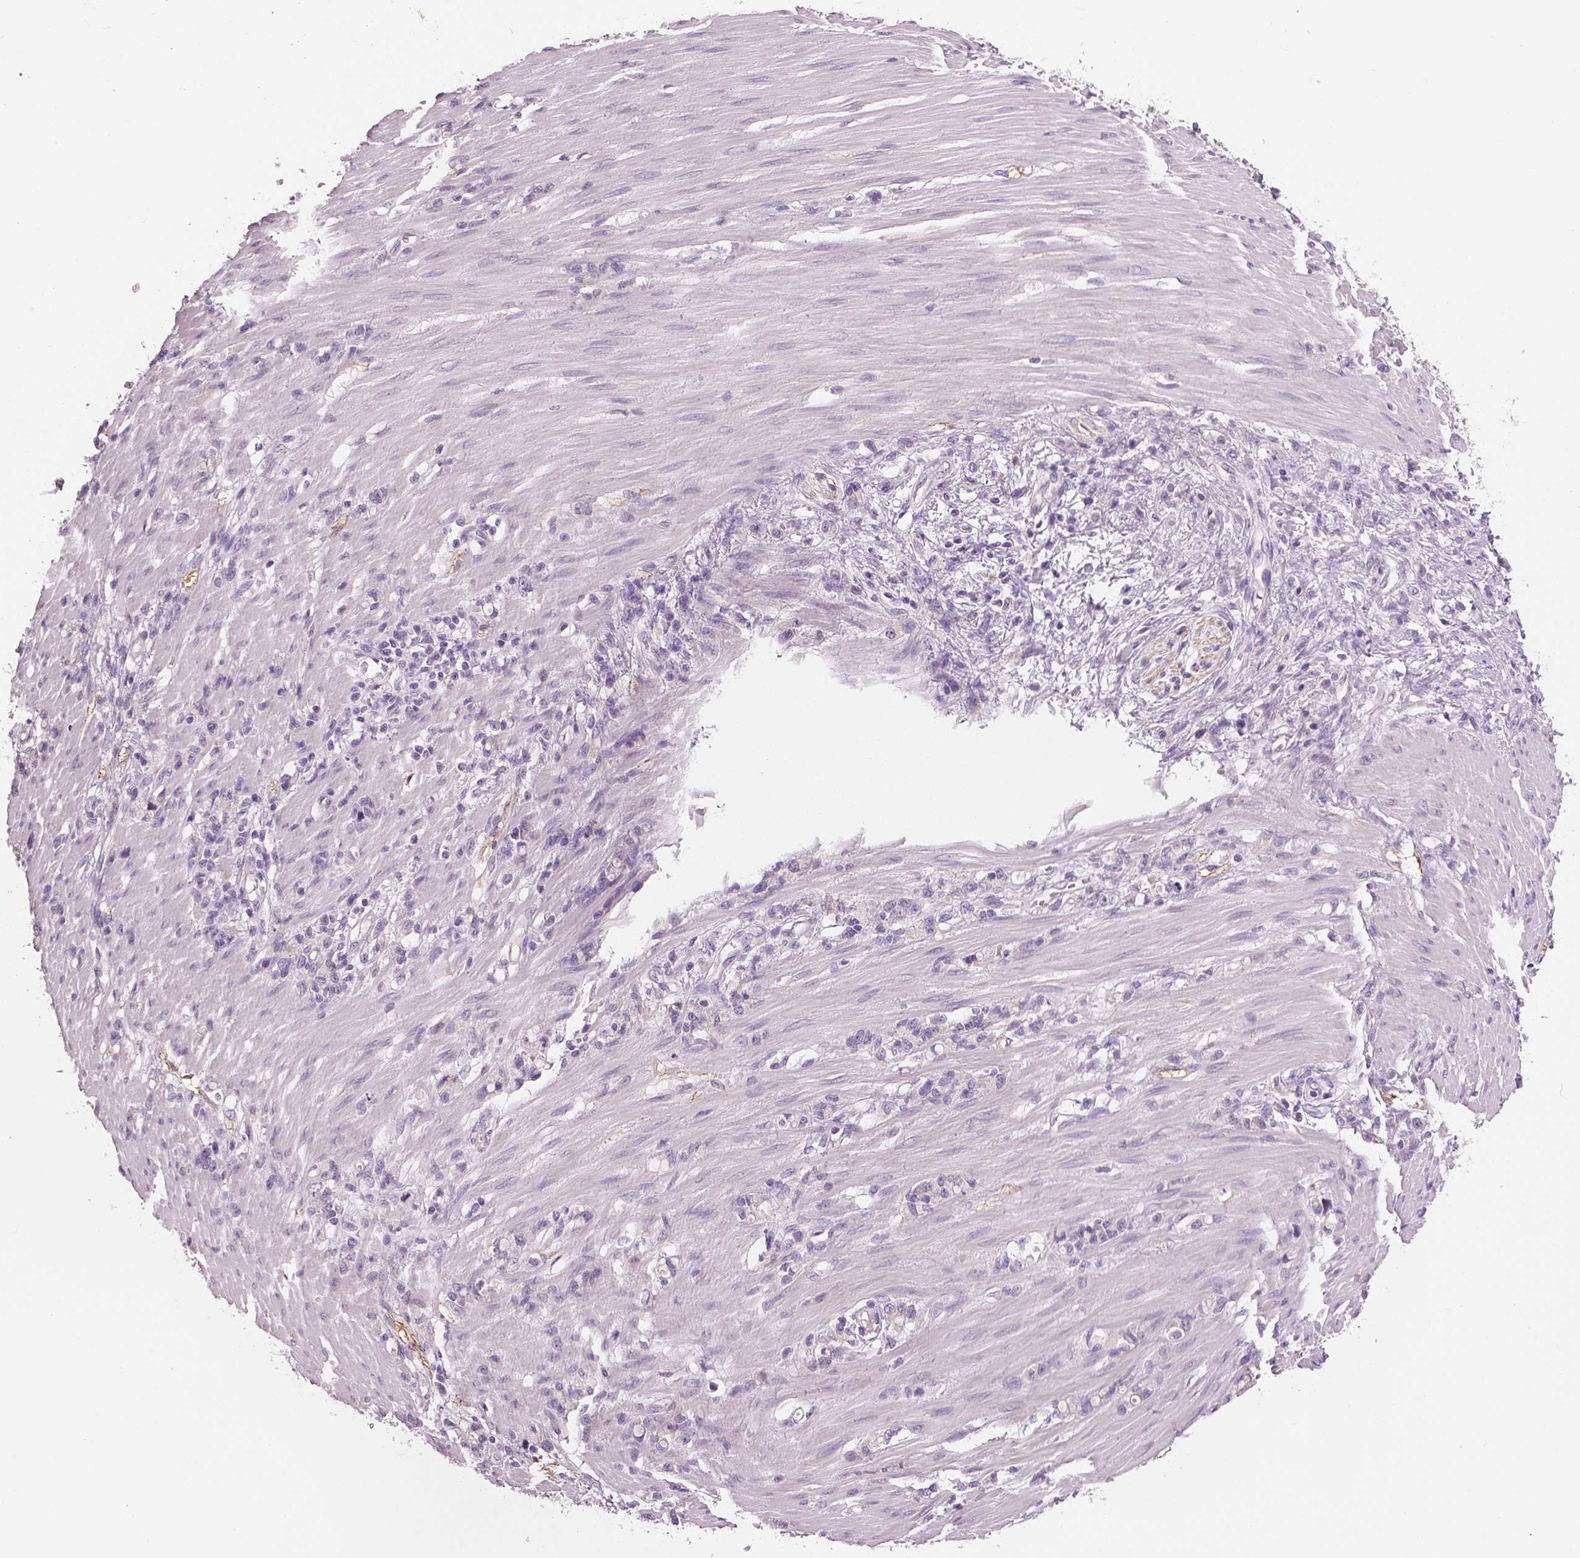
{"staining": {"intensity": "negative", "quantity": "none", "location": "none"}, "tissue": "stomach cancer", "cell_type": "Tumor cells", "image_type": "cancer", "snomed": [{"axis": "morphology", "description": "Adenocarcinoma, NOS"}, {"axis": "topography", "description": "Stomach"}], "caption": "Adenocarcinoma (stomach) was stained to show a protein in brown. There is no significant staining in tumor cells. (DAB (3,3'-diaminobenzidine) immunohistochemistry (IHC), high magnification).", "gene": "SLC24A1", "patient": {"sex": "female", "age": 84}}